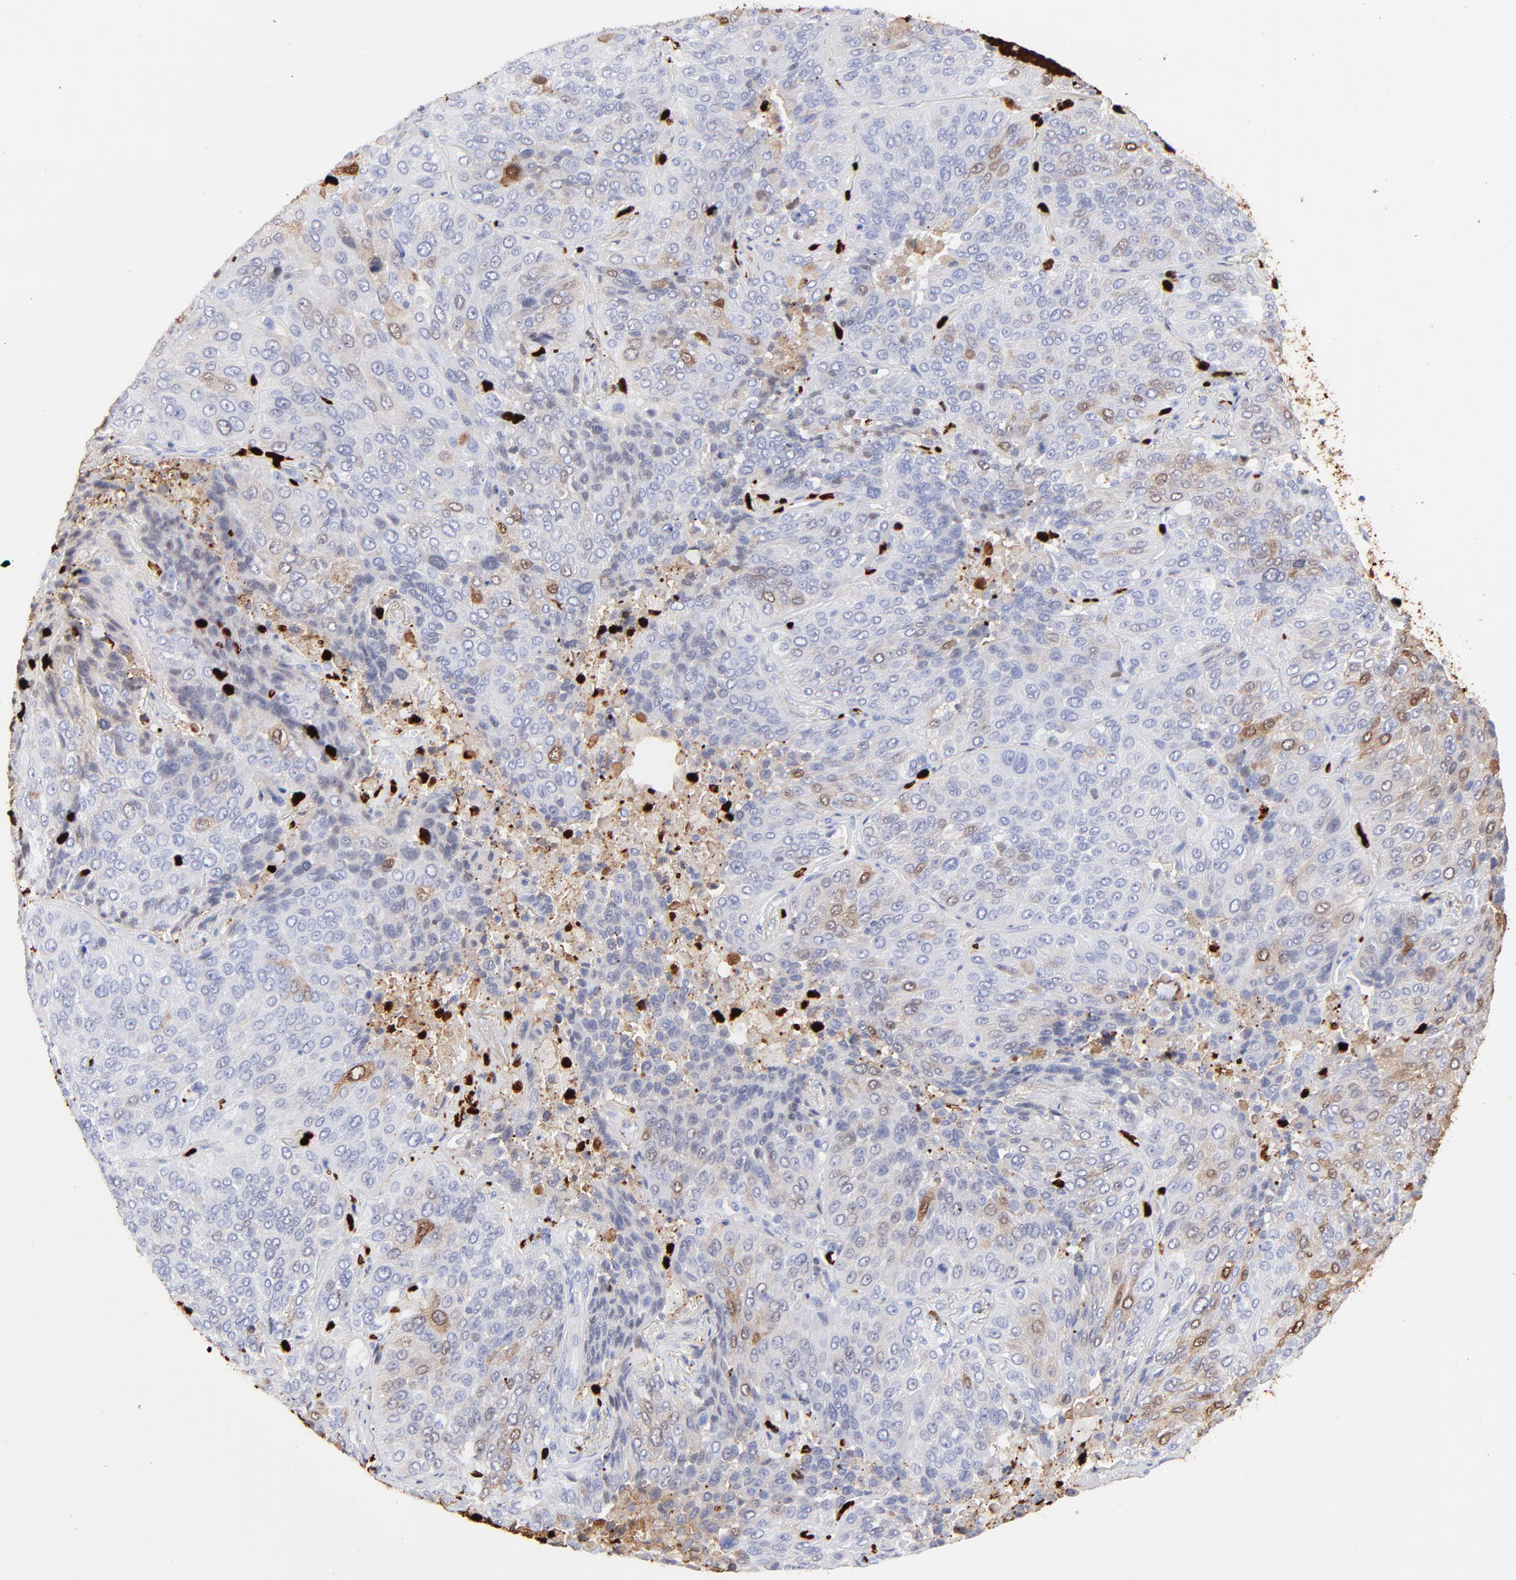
{"staining": {"intensity": "negative", "quantity": "none", "location": "none"}, "tissue": "lung cancer", "cell_type": "Tumor cells", "image_type": "cancer", "snomed": [{"axis": "morphology", "description": "Squamous cell carcinoma, NOS"}, {"axis": "topography", "description": "Lung"}], "caption": "This histopathology image is of squamous cell carcinoma (lung) stained with immunohistochemistry (IHC) to label a protein in brown with the nuclei are counter-stained blue. There is no expression in tumor cells.", "gene": "S100A12", "patient": {"sex": "male", "age": 54}}